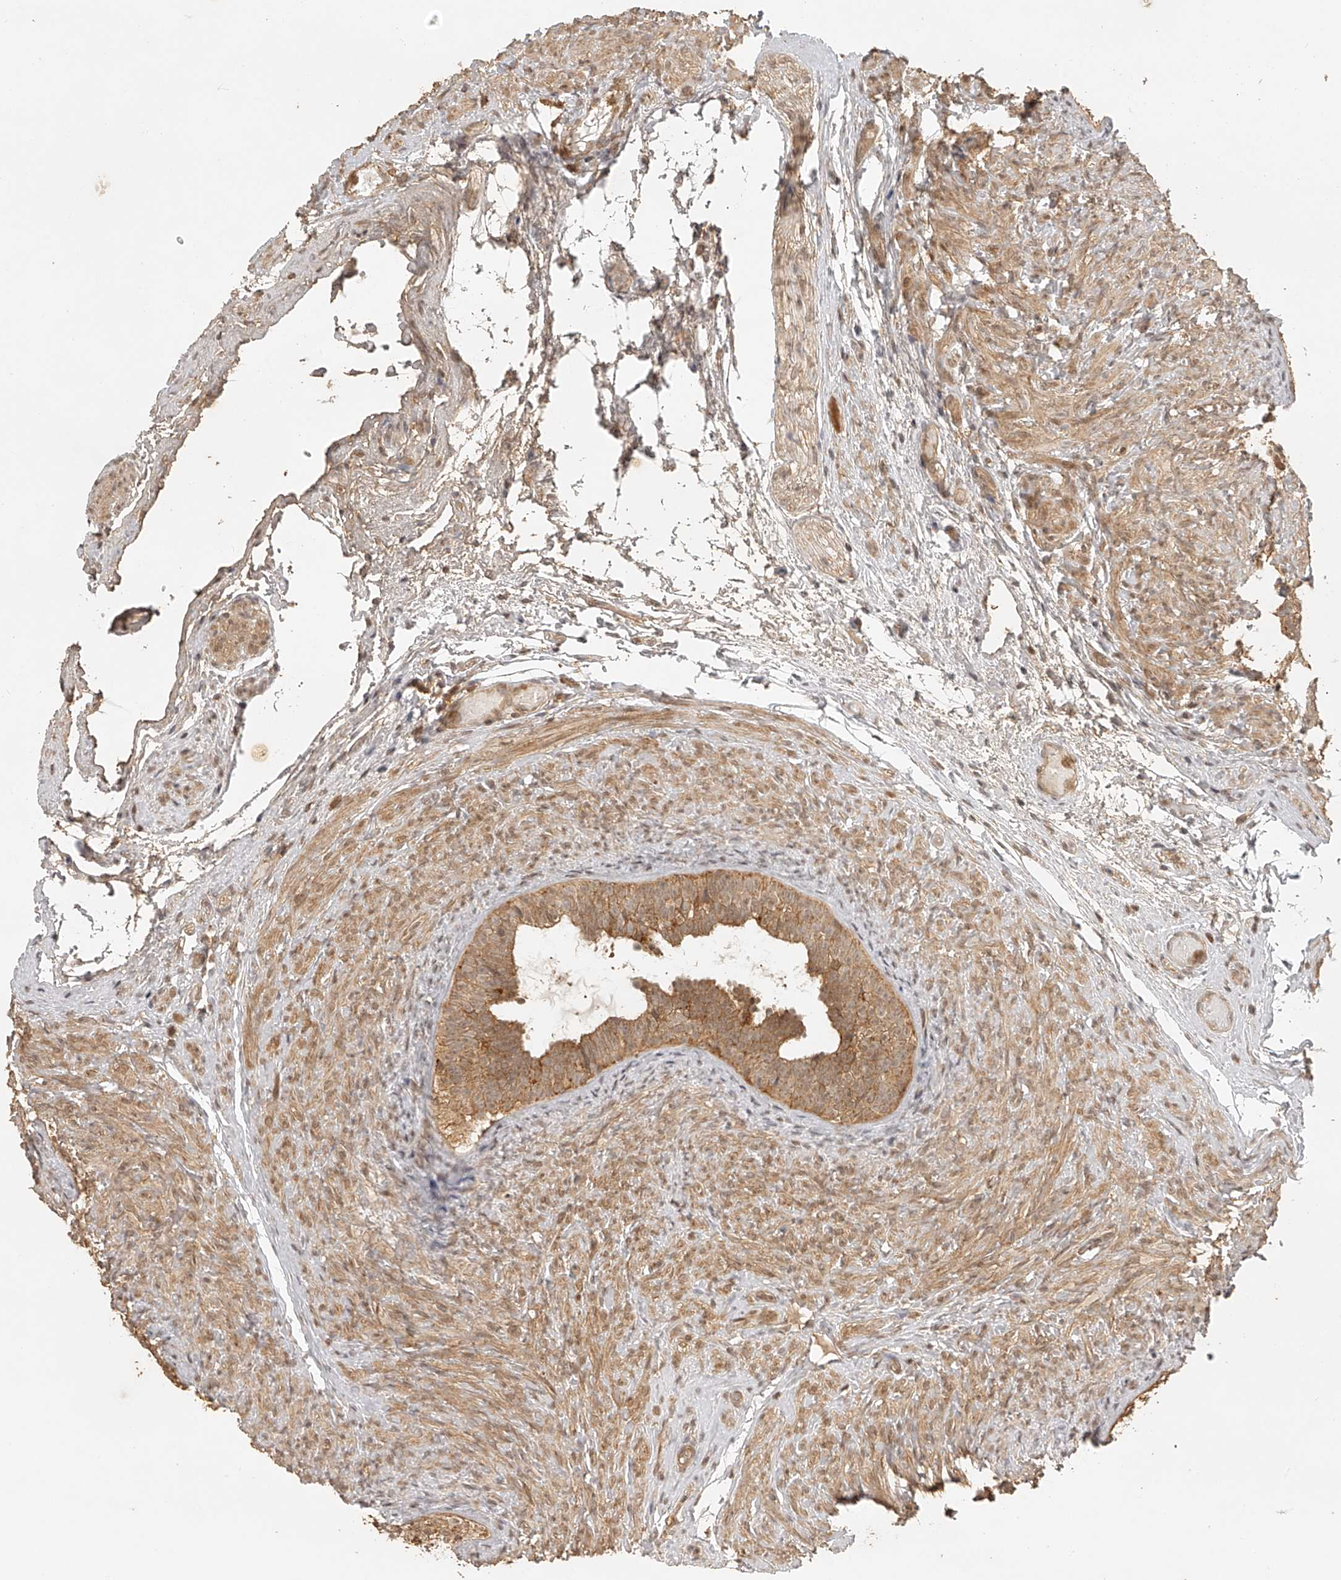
{"staining": {"intensity": "moderate", "quantity": ">75%", "location": "cytoplasmic/membranous"}, "tissue": "epididymis", "cell_type": "Glandular cells", "image_type": "normal", "snomed": [{"axis": "morphology", "description": "Normal tissue, NOS"}, {"axis": "topography", "description": "Epididymis"}], "caption": "Benign epididymis was stained to show a protein in brown. There is medium levels of moderate cytoplasmic/membranous staining in approximately >75% of glandular cells. (Brightfield microscopy of DAB IHC at high magnification).", "gene": "BCL2L11", "patient": {"sex": "male", "age": 5}}